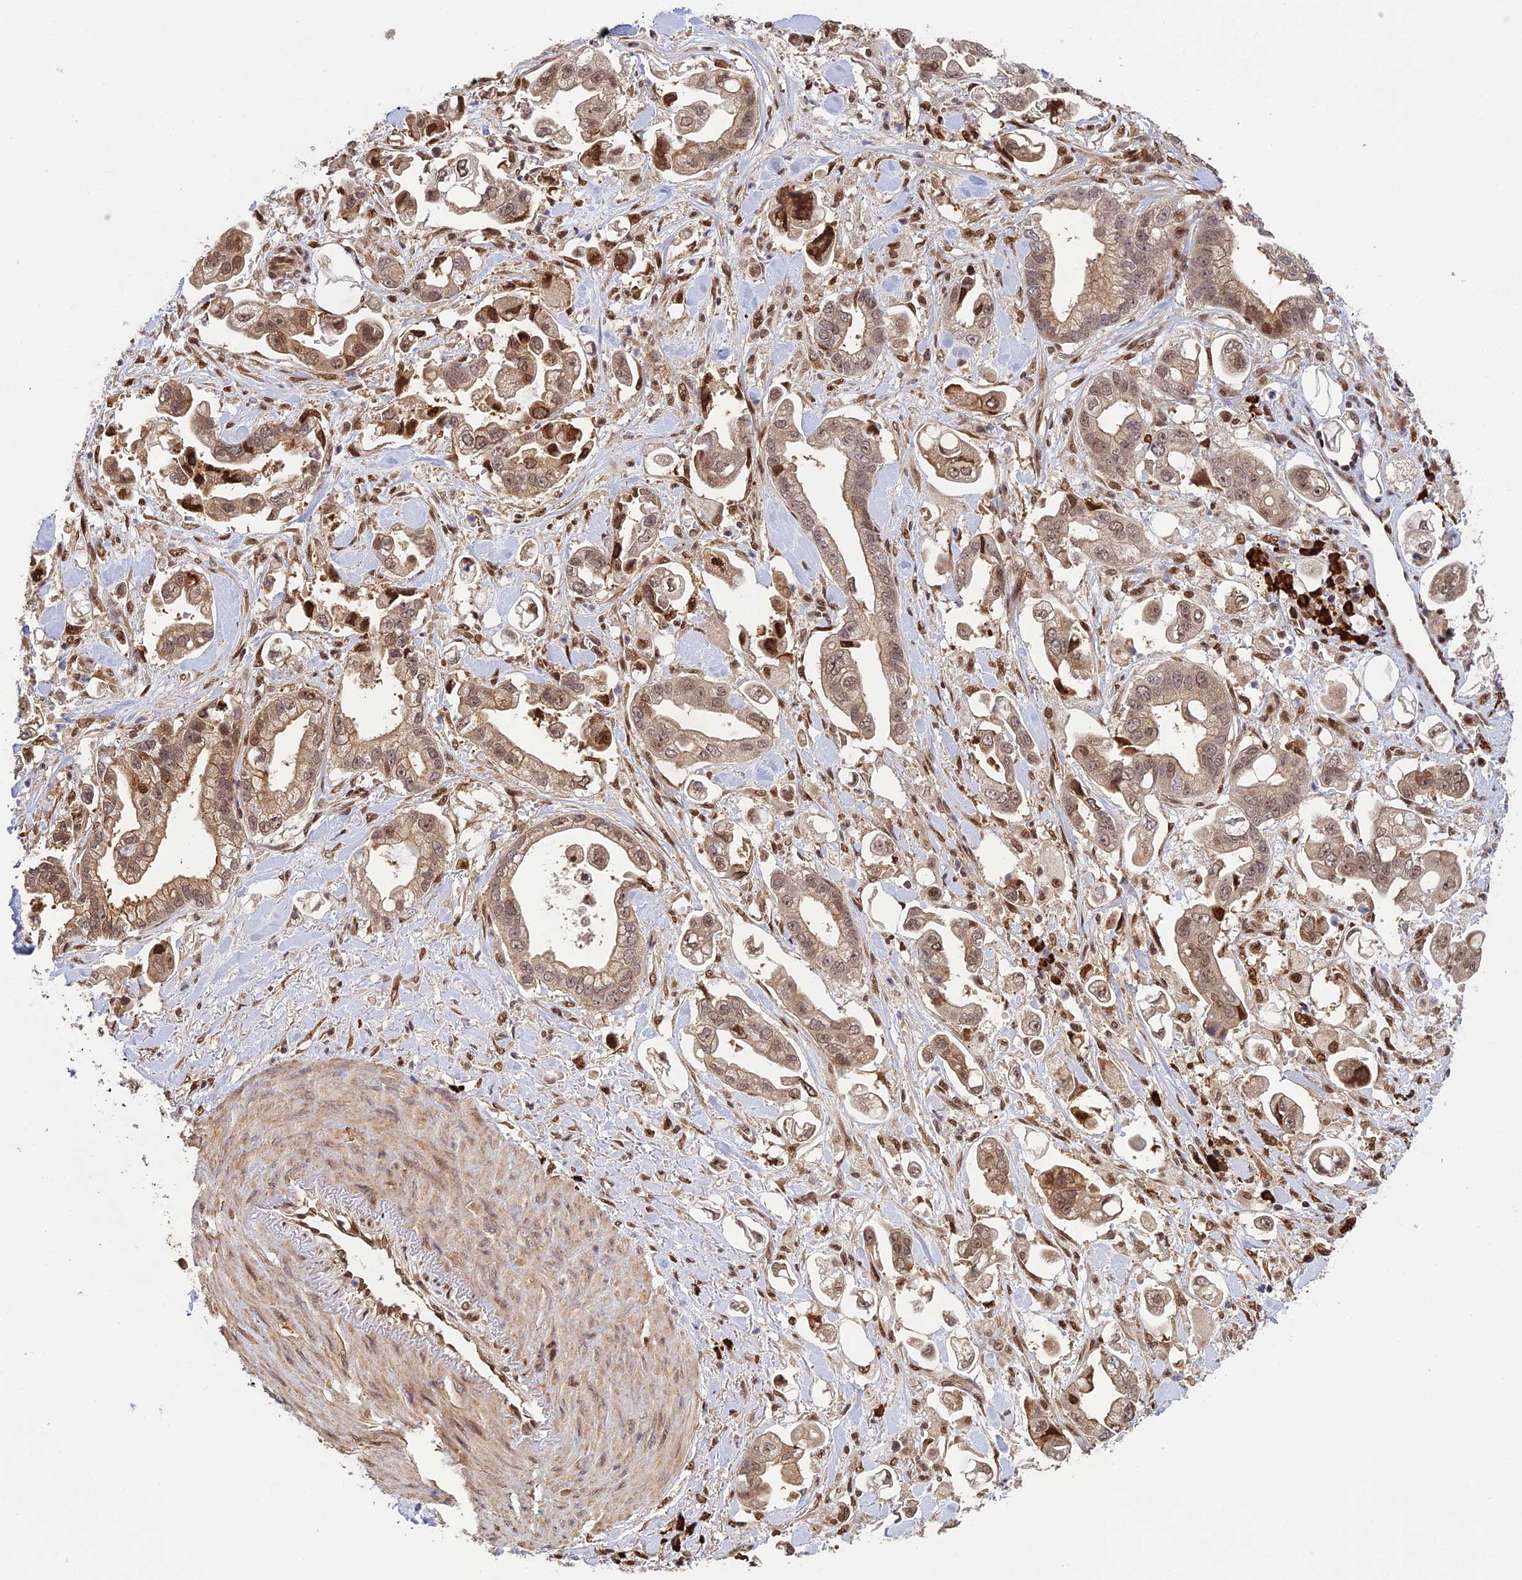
{"staining": {"intensity": "moderate", "quantity": ">75%", "location": "cytoplasmic/membranous,nuclear"}, "tissue": "stomach cancer", "cell_type": "Tumor cells", "image_type": "cancer", "snomed": [{"axis": "morphology", "description": "Adenocarcinoma, NOS"}, {"axis": "topography", "description": "Stomach"}], "caption": "Adenocarcinoma (stomach) tissue demonstrates moderate cytoplasmic/membranous and nuclear expression in approximately >75% of tumor cells", "gene": "ZNF565", "patient": {"sex": "male", "age": 62}}